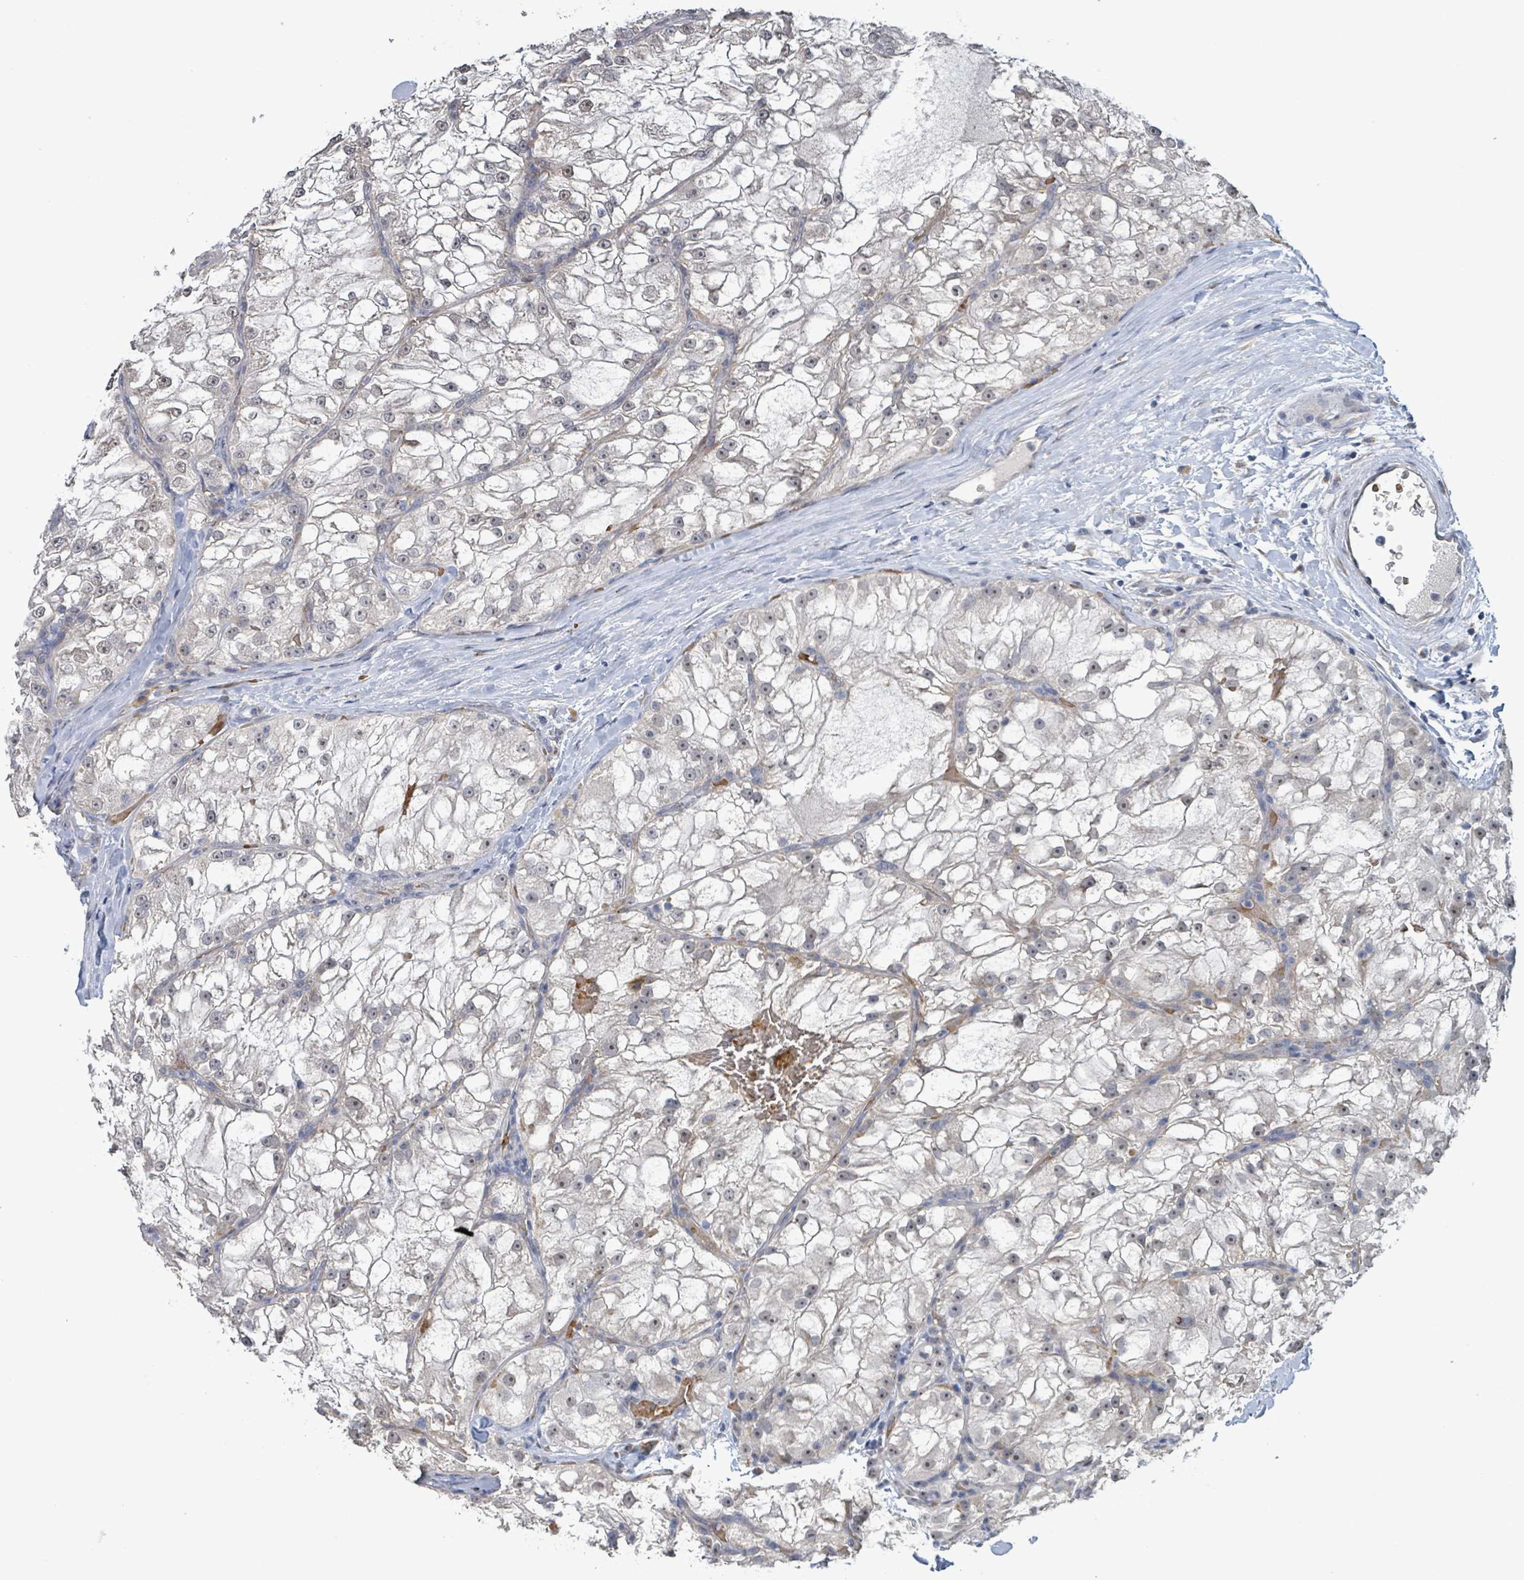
{"staining": {"intensity": "weak", "quantity": "<25%", "location": "nuclear"}, "tissue": "renal cancer", "cell_type": "Tumor cells", "image_type": "cancer", "snomed": [{"axis": "morphology", "description": "Adenocarcinoma, NOS"}, {"axis": "topography", "description": "Kidney"}], "caption": "This photomicrograph is of renal adenocarcinoma stained with immunohistochemistry (IHC) to label a protein in brown with the nuclei are counter-stained blue. There is no positivity in tumor cells.", "gene": "SEBOX", "patient": {"sex": "female", "age": 72}}